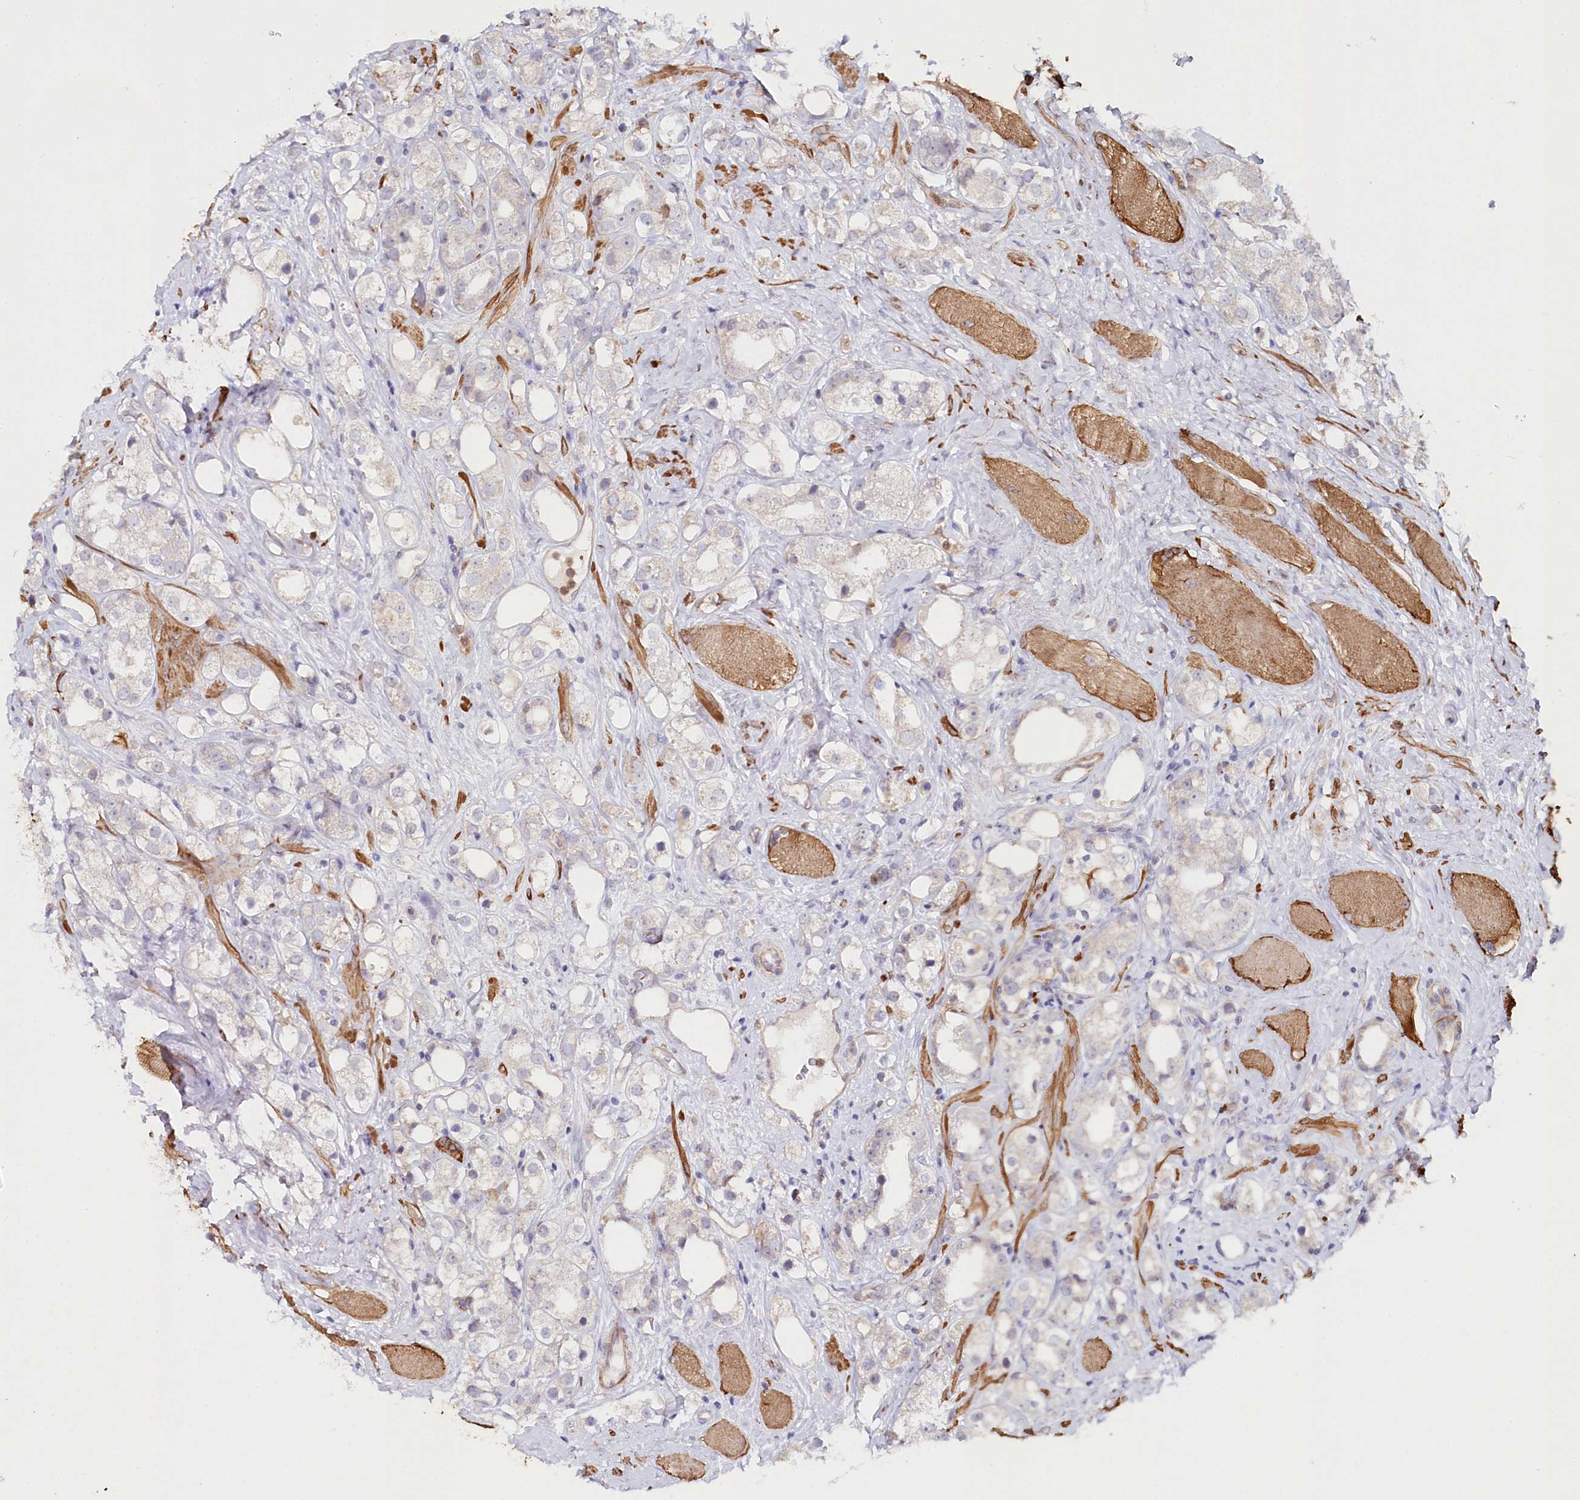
{"staining": {"intensity": "negative", "quantity": "none", "location": "none"}, "tissue": "prostate cancer", "cell_type": "Tumor cells", "image_type": "cancer", "snomed": [{"axis": "morphology", "description": "Adenocarcinoma, NOS"}, {"axis": "topography", "description": "Prostate"}], "caption": "An image of adenocarcinoma (prostate) stained for a protein reveals no brown staining in tumor cells.", "gene": "ALDH3B1", "patient": {"sex": "male", "age": 79}}